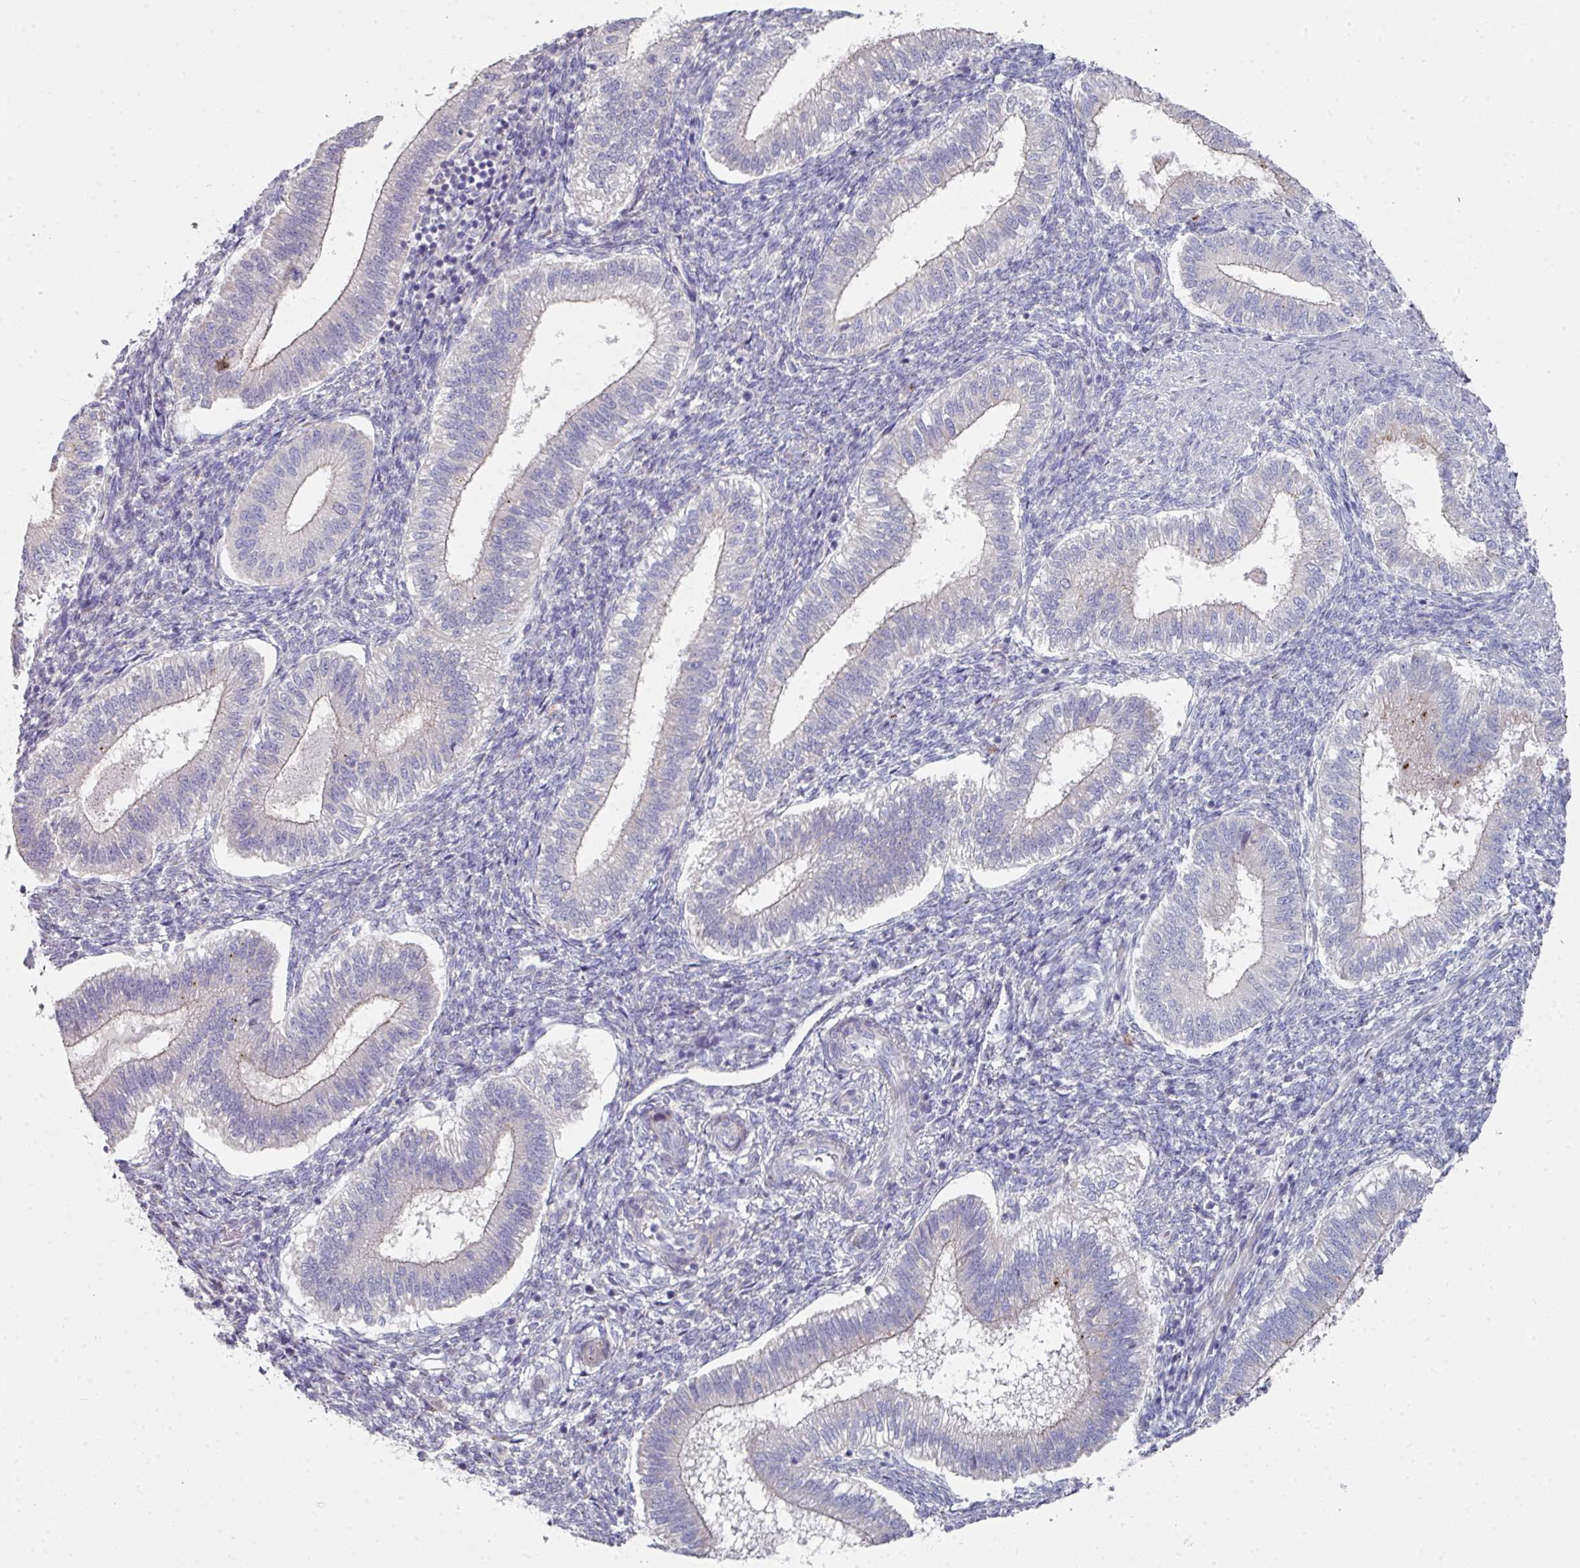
{"staining": {"intensity": "negative", "quantity": "none", "location": "none"}, "tissue": "endometrium", "cell_type": "Cells in endometrial stroma", "image_type": "normal", "snomed": [{"axis": "morphology", "description": "Normal tissue, NOS"}, {"axis": "topography", "description": "Endometrium"}], "caption": "This micrograph is of unremarkable endometrium stained with IHC to label a protein in brown with the nuclei are counter-stained blue. There is no expression in cells in endometrial stroma.", "gene": "NT5C1A", "patient": {"sex": "female", "age": 25}}